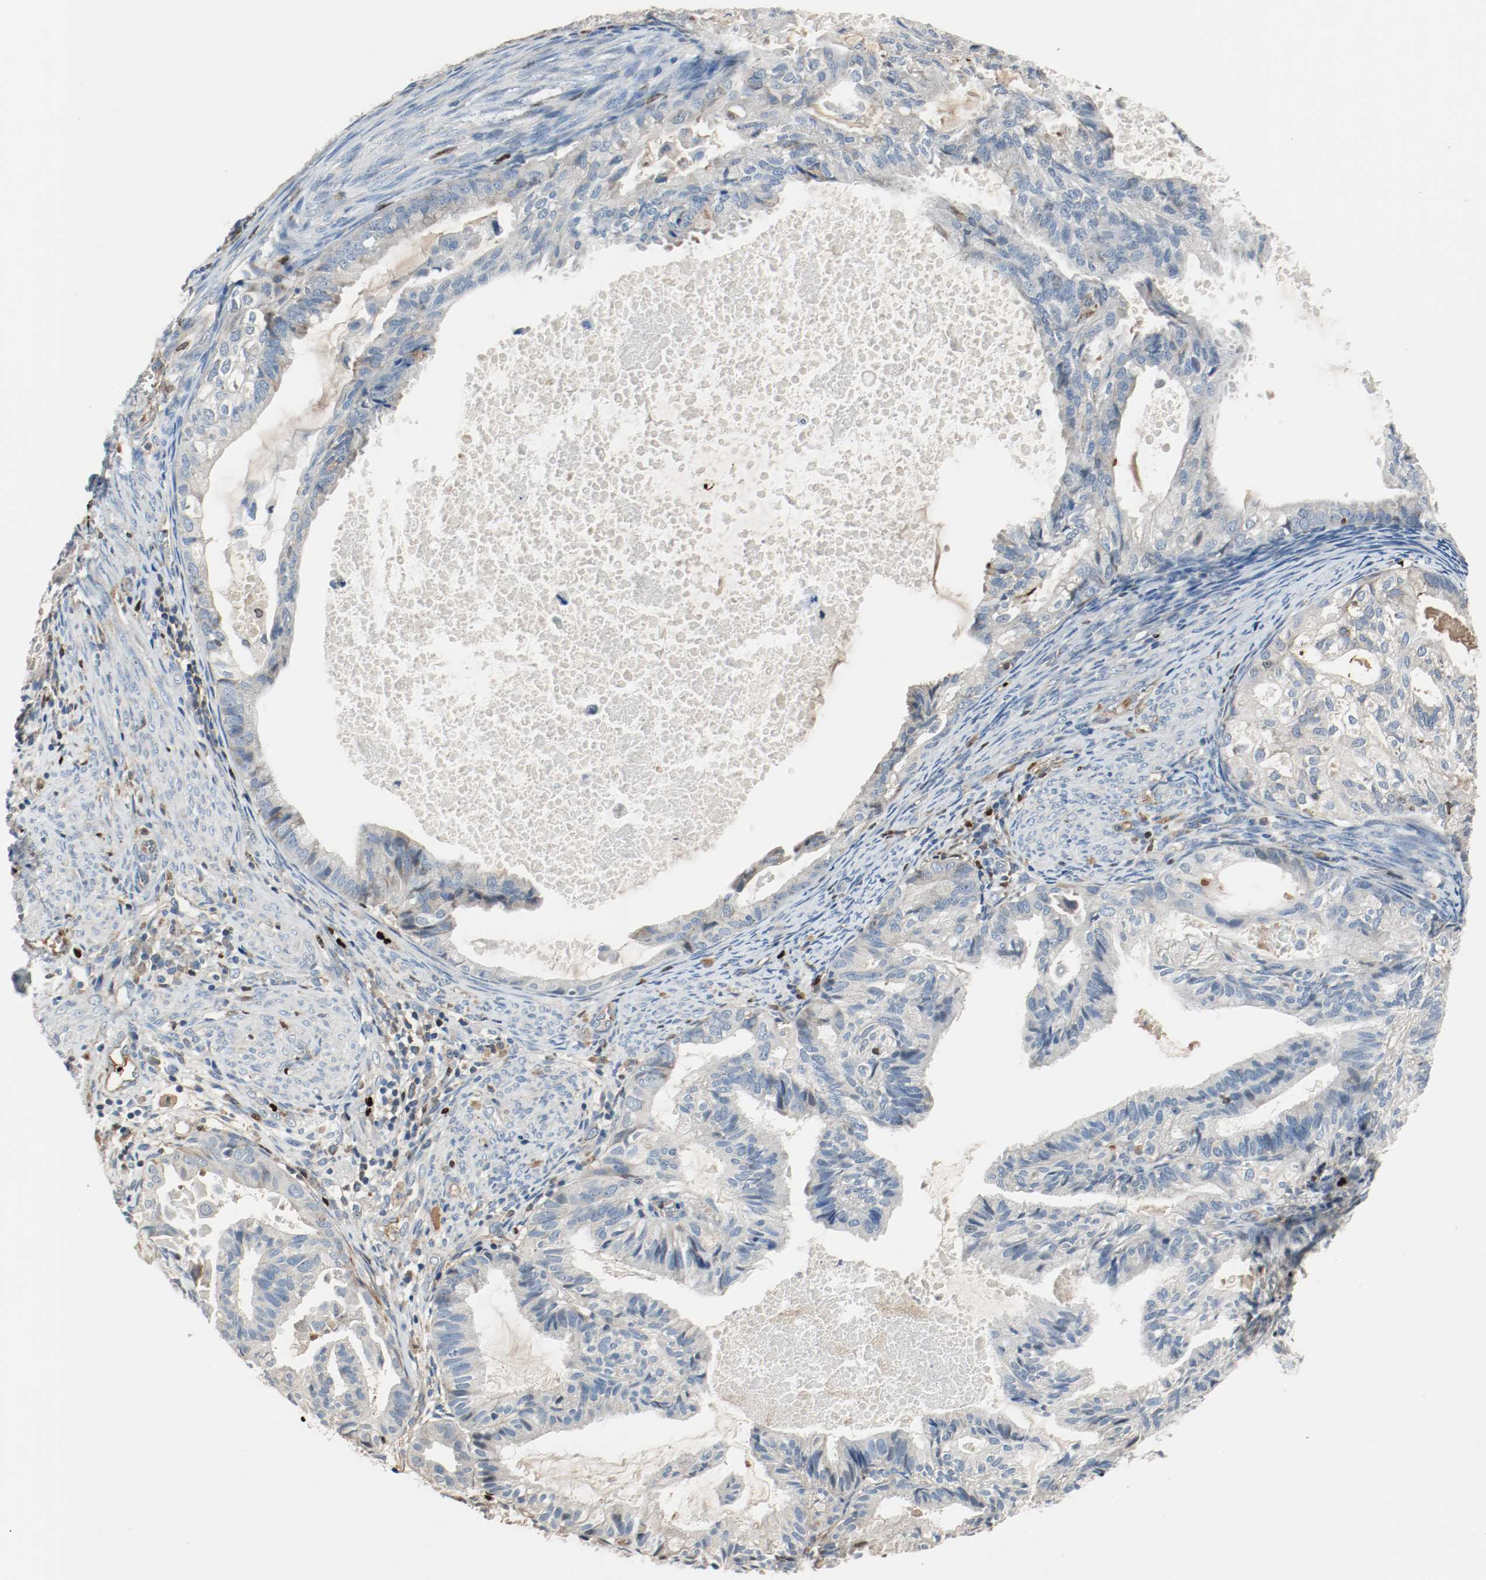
{"staining": {"intensity": "moderate", "quantity": "<25%", "location": "cytoplasmic/membranous"}, "tissue": "cervical cancer", "cell_type": "Tumor cells", "image_type": "cancer", "snomed": [{"axis": "morphology", "description": "Normal tissue, NOS"}, {"axis": "morphology", "description": "Adenocarcinoma, NOS"}, {"axis": "topography", "description": "Cervix"}, {"axis": "topography", "description": "Endometrium"}], "caption": "IHC micrograph of adenocarcinoma (cervical) stained for a protein (brown), which exhibits low levels of moderate cytoplasmic/membranous expression in approximately <25% of tumor cells.", "gene": "BLK", "patient": {"sex": "female", "age": 86}}